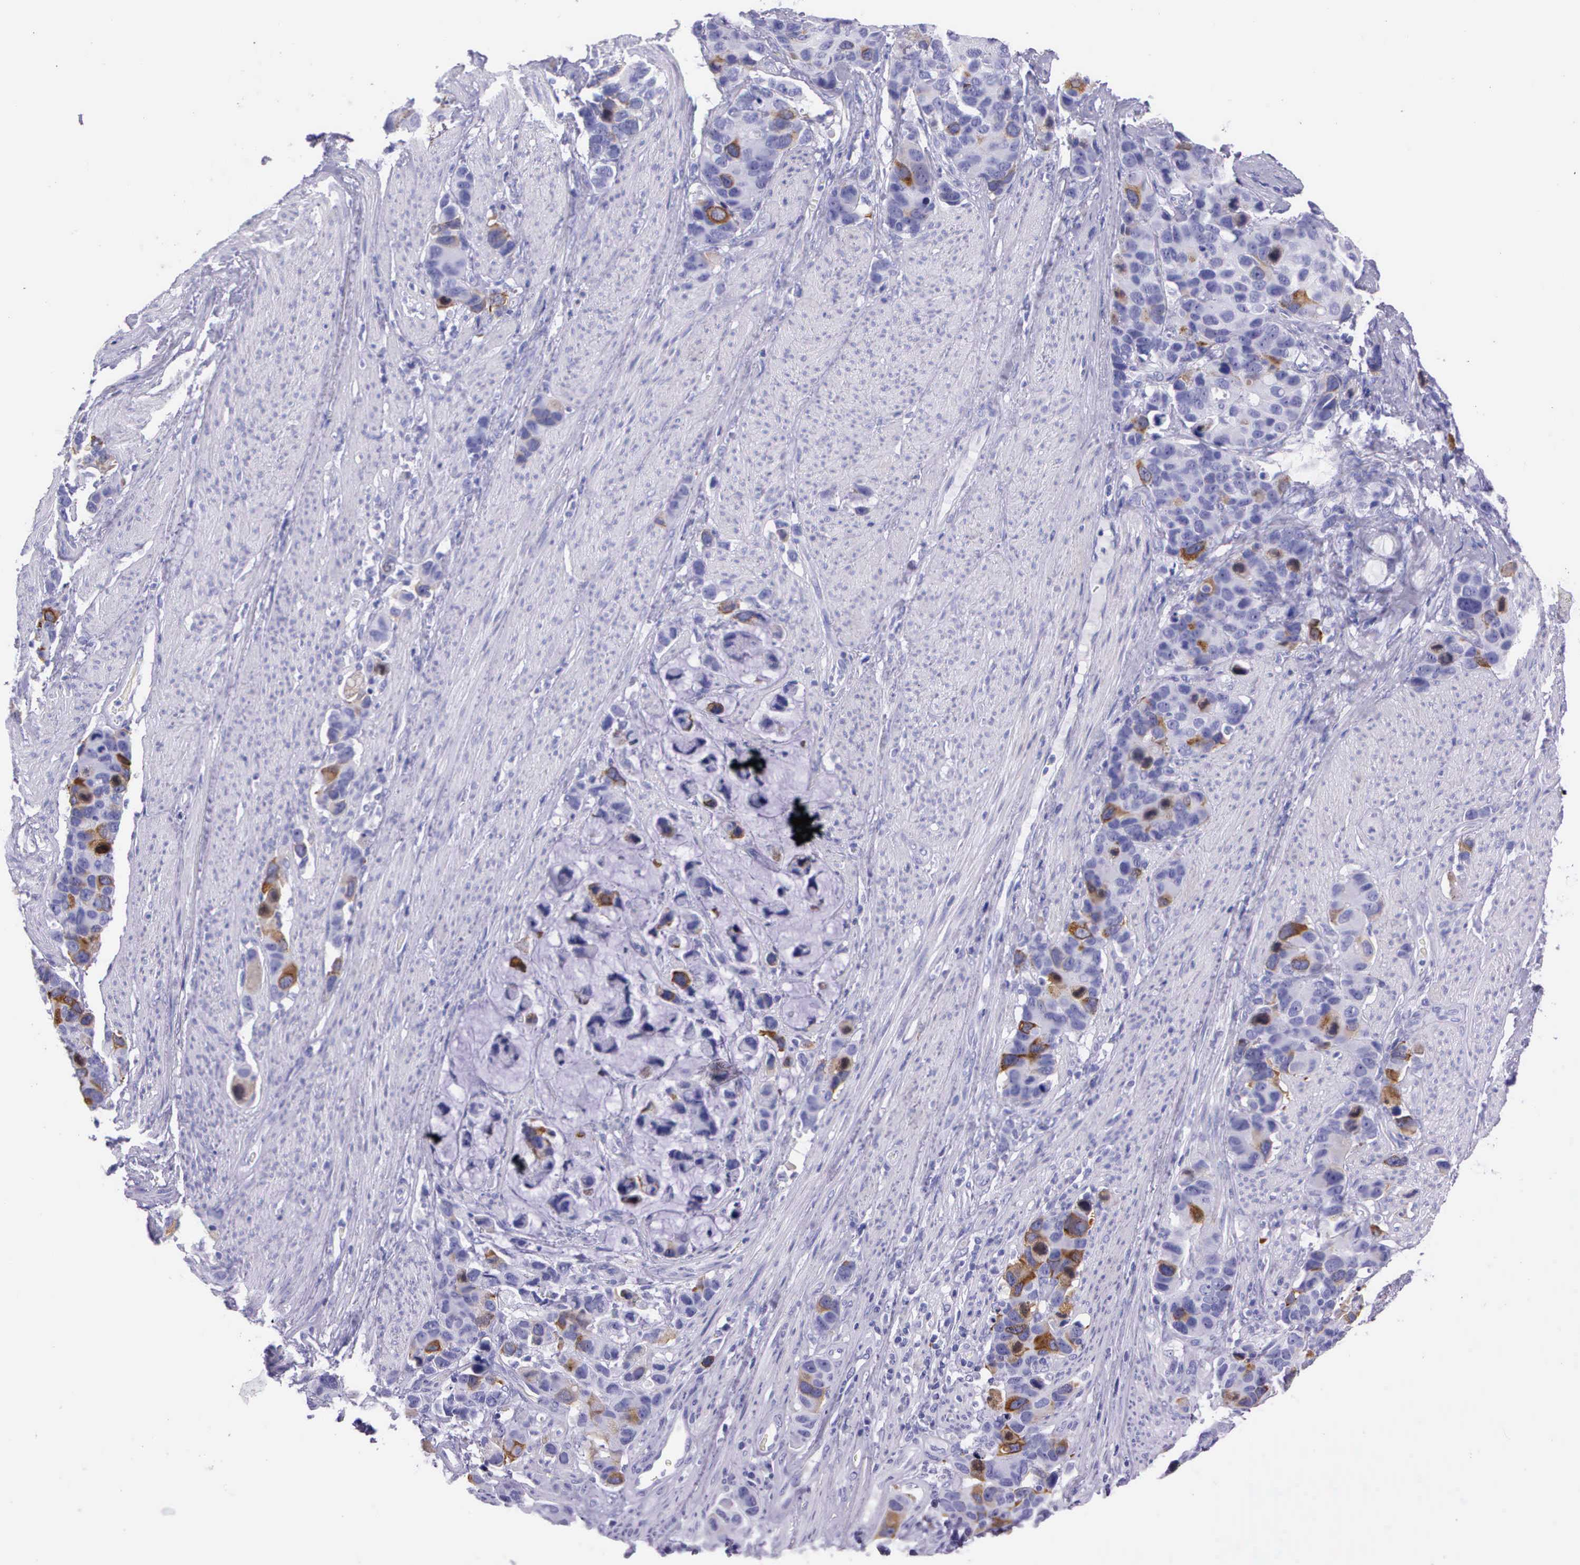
{"staining": {"intensity": "moderate", "quantity": "<25%", "location": "cytoplasmic/membranous,nuclear"}, "tissue": "stomach cancer", "cell_type": "Tumor cells", "image_type": "cancer", "snomed": [{"axis": "morphology", "description": "Adenocarcinoma, NOS"}, {"axis": "topography", "description": "Stomach, upper"}], "caption": "Moderate cytoplasmic/membranous and nuclear protein positivity is identified in about <25% of tumor cells in stomach adenocarcinoma.", "gene": "CCNB1", "patient": {"sex": "male", "age": 71}}